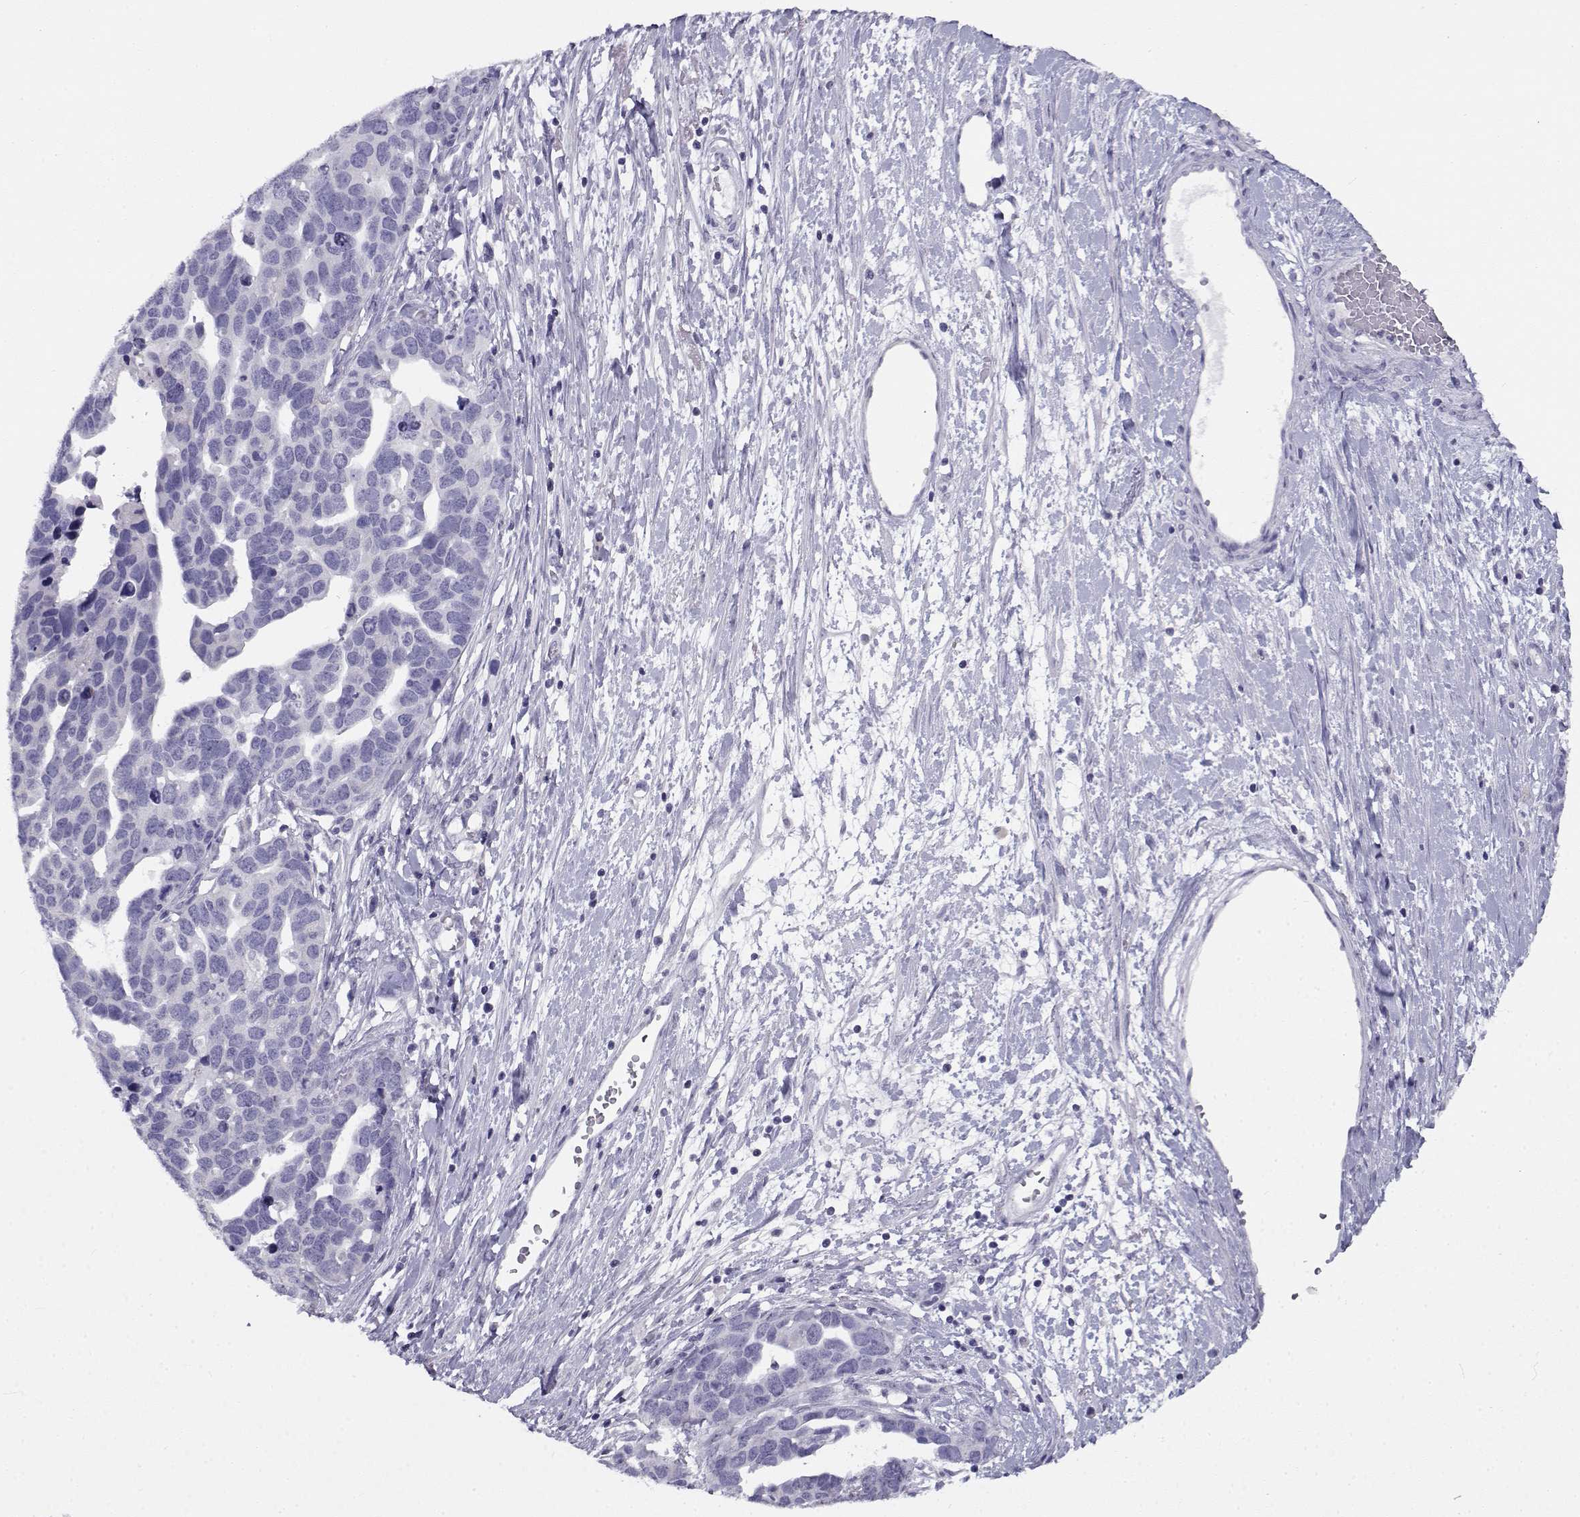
{"staining": {"intensity": "negative", "quantity": "none", "location": "none"}, "tissue": "ovarian cancer", "cell_type": "Tumor cells", "image_type": "cancer", "snomed": [{"axis": "morphology", "description": "Cystadenocarcinoma, serous, NOS"}, {"axis": "topography", "description": "Ovary"}], "caption": "Tumor cells are negative for brown protein staining in ovarian cancer (serous cystadenocarcinoma). (DAB (3,3'-diaminobenzidine) immunohistochemistry (IHC) with hematoxylin counter stain).", "gene": "FAM166A", "patient": {"sex": "female", "age": 54}}